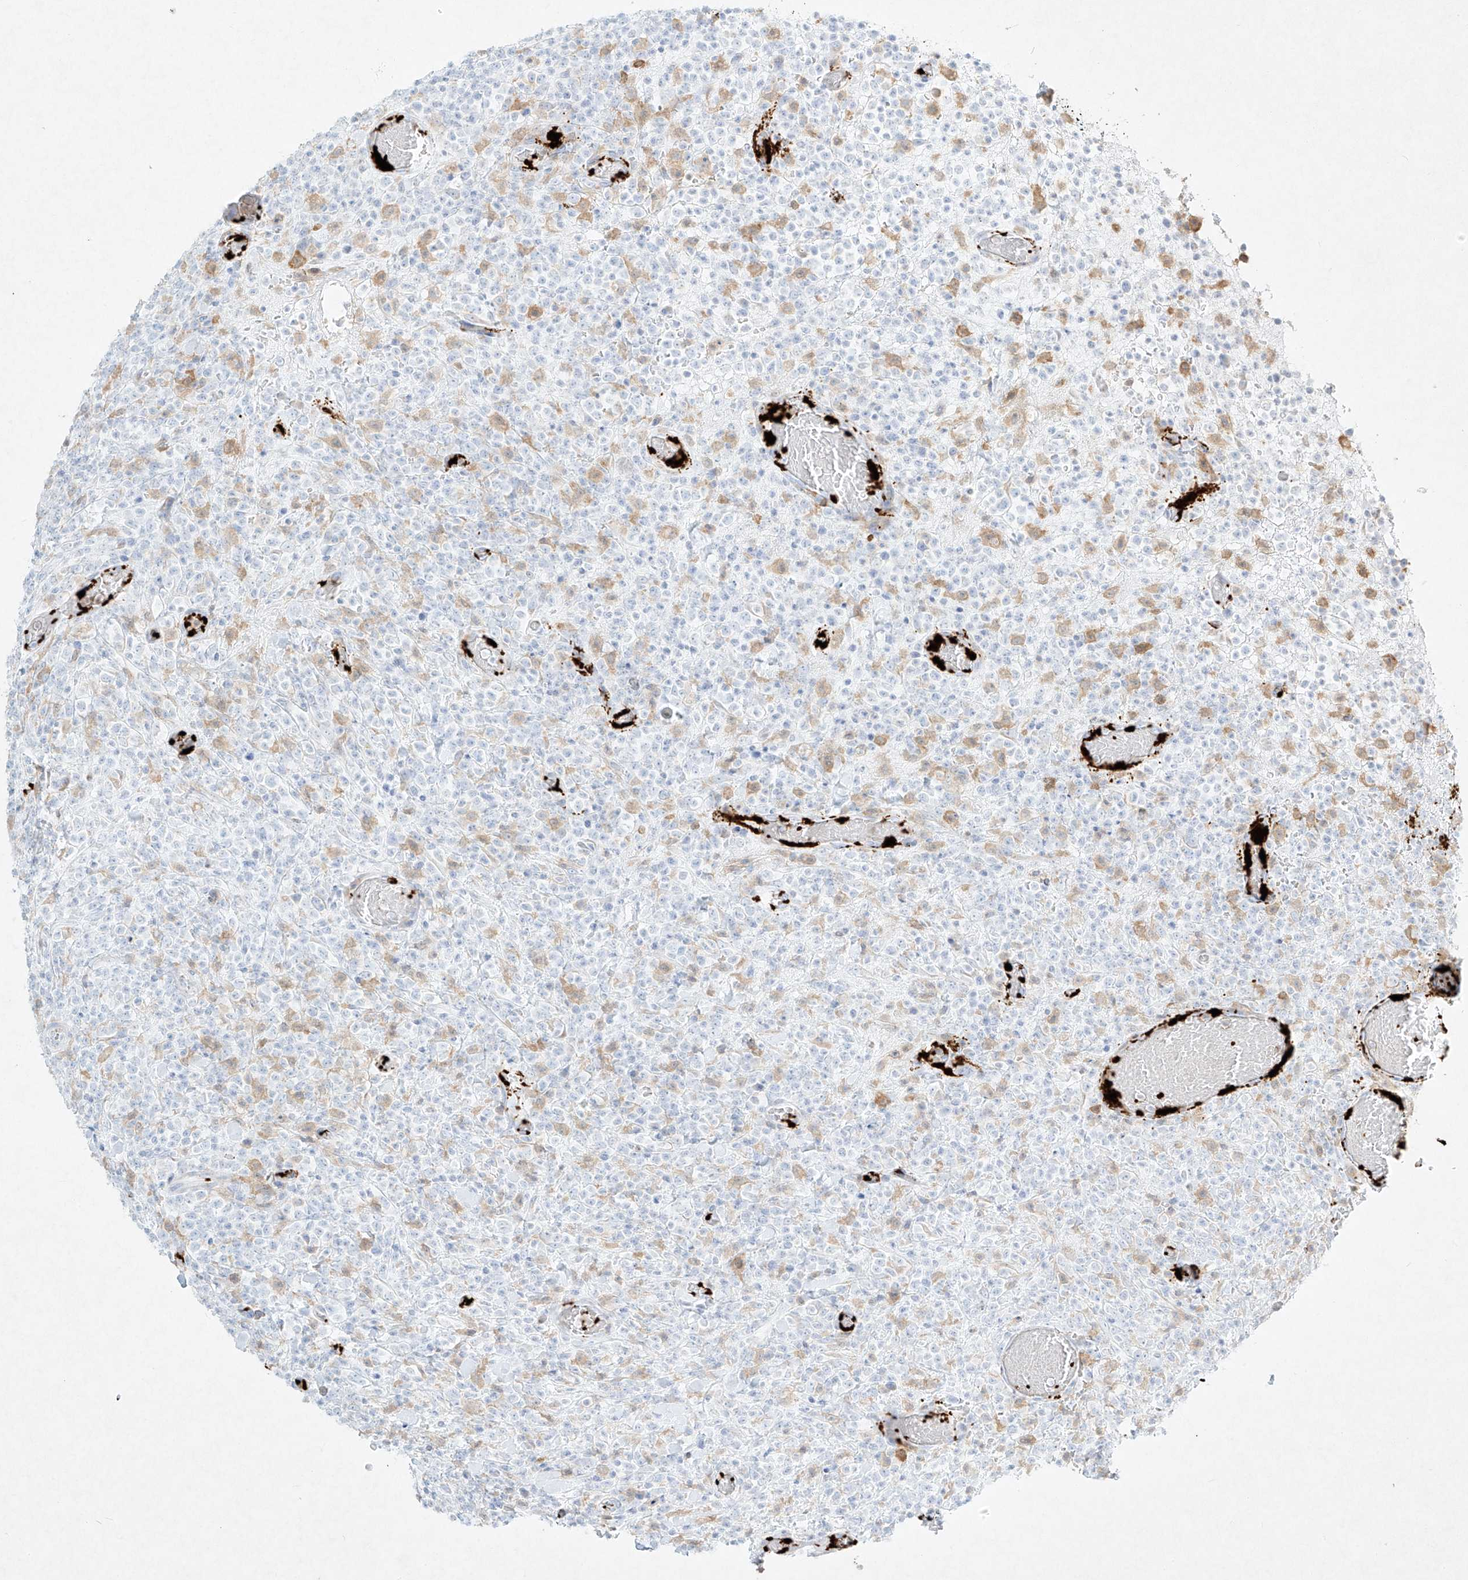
{"staining": {"intensity": "negative", "quantity": "none", "location": "none"}, "tissue": "lymphoma", "cell_type": "Tumor cells", "image_type": "cancer", "snomed": [{"axis": "morphology", "description": "Malignant lymphoma, non-Hodgkin's type, High grade"}, {"axis": "topography", "description": "Colon"}], "caption": "Human malignant lymphoma, non-Hodgkin's type (high-grade) stained for a protein using IHC reveals no expression in tumor cells.", "gene": "PLEK", "patient": {"sex": "female", "age": 53}}